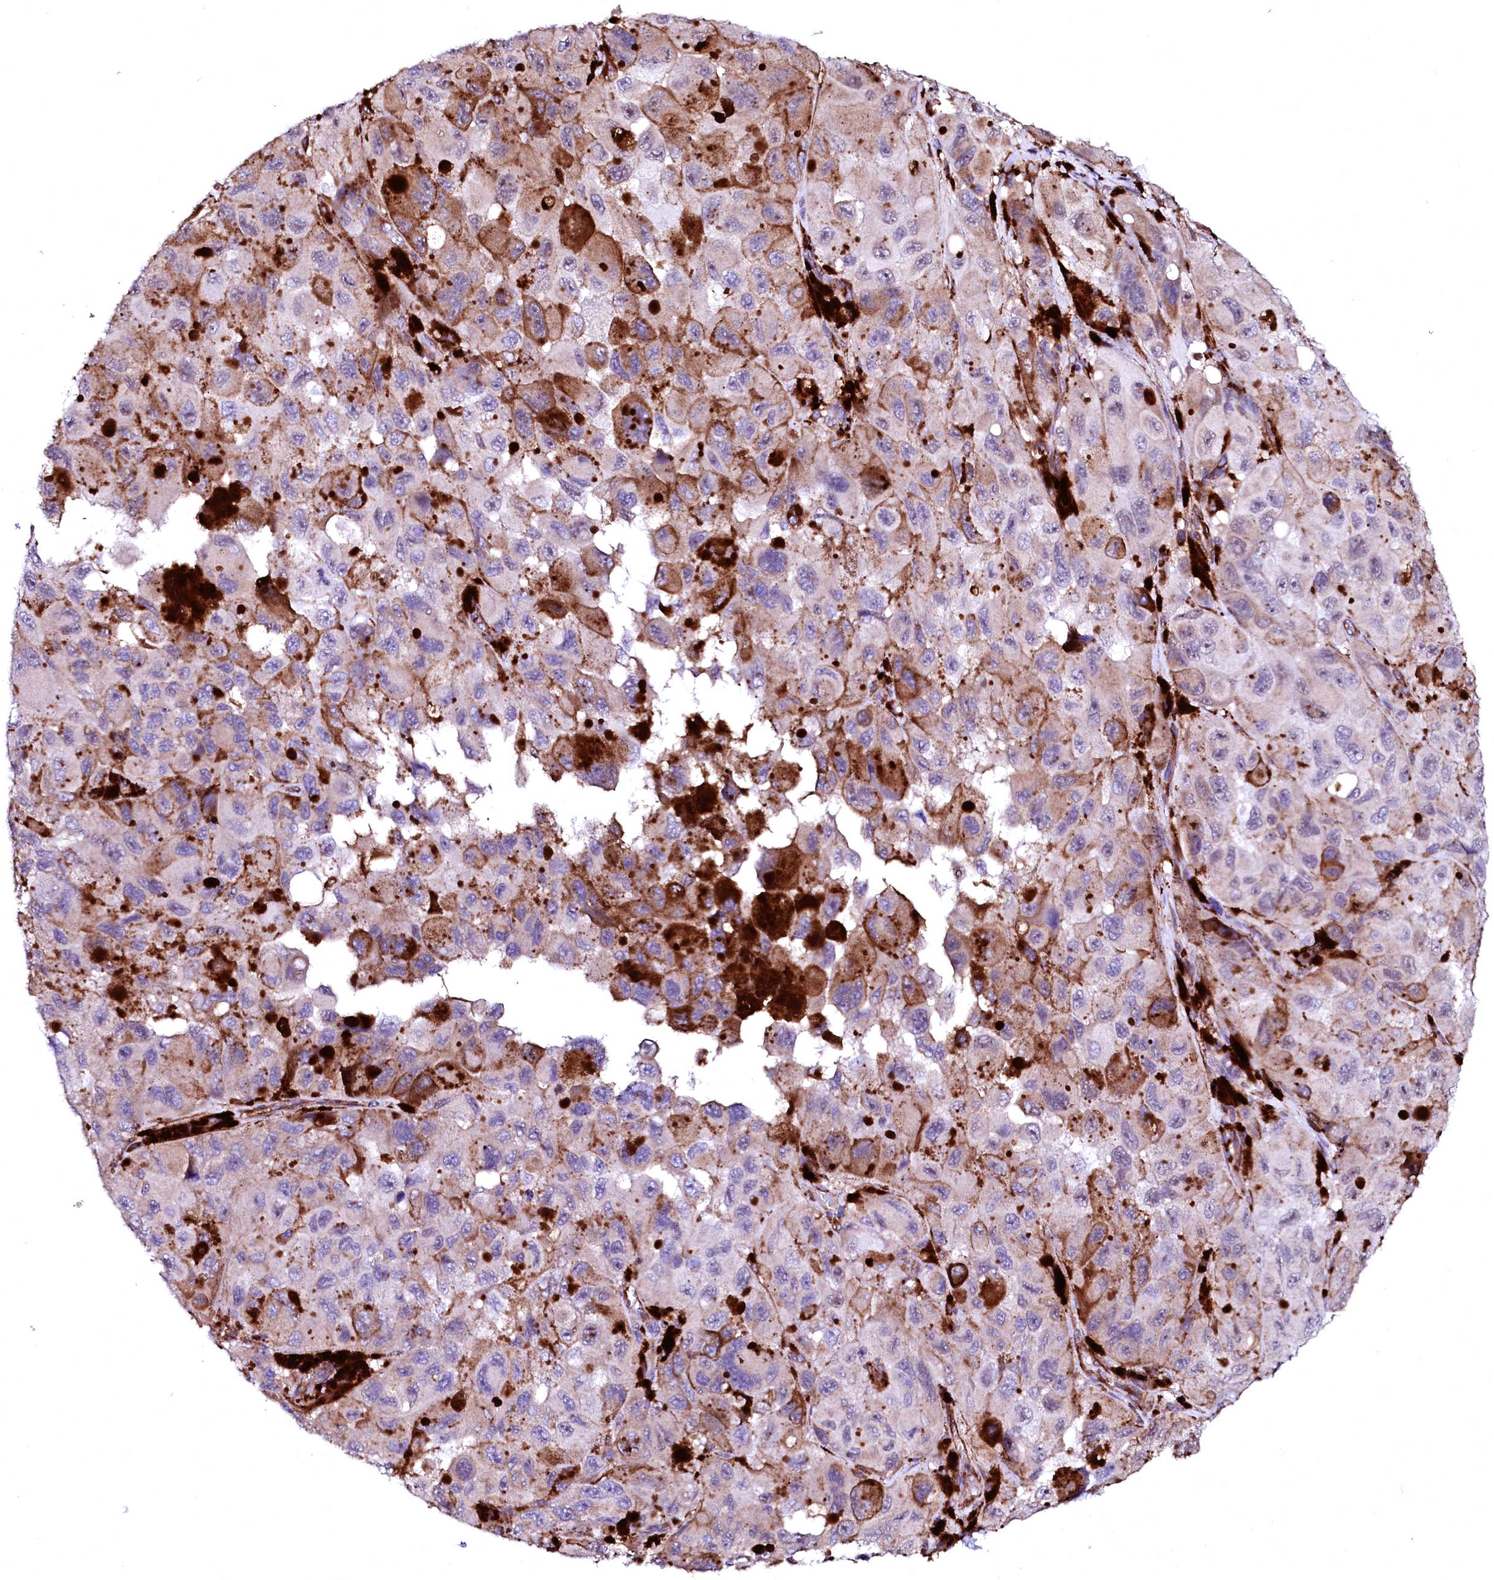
{"staining": {"intensity": "moderate", "quantity": "<25%", "location": "cytoplasmic/membranous"}, "tissue": "melanoma", "cell_type": "Tumor cells", "image_type": "cancer", "snomed": [{"axis": "morphology", "description": "Malignant melanoma, NOS"}, {"axis": "topography", "description": "Skin"}], "caption": "Immunohistochemical staining of melanoma exhibits moderate cytoplasmic/membranous protein positivity in about <25% of tumor cells. Nuclei are stained in blue.", "gene": "GPR176", "patient": {"sex": "female", "age": 73}}